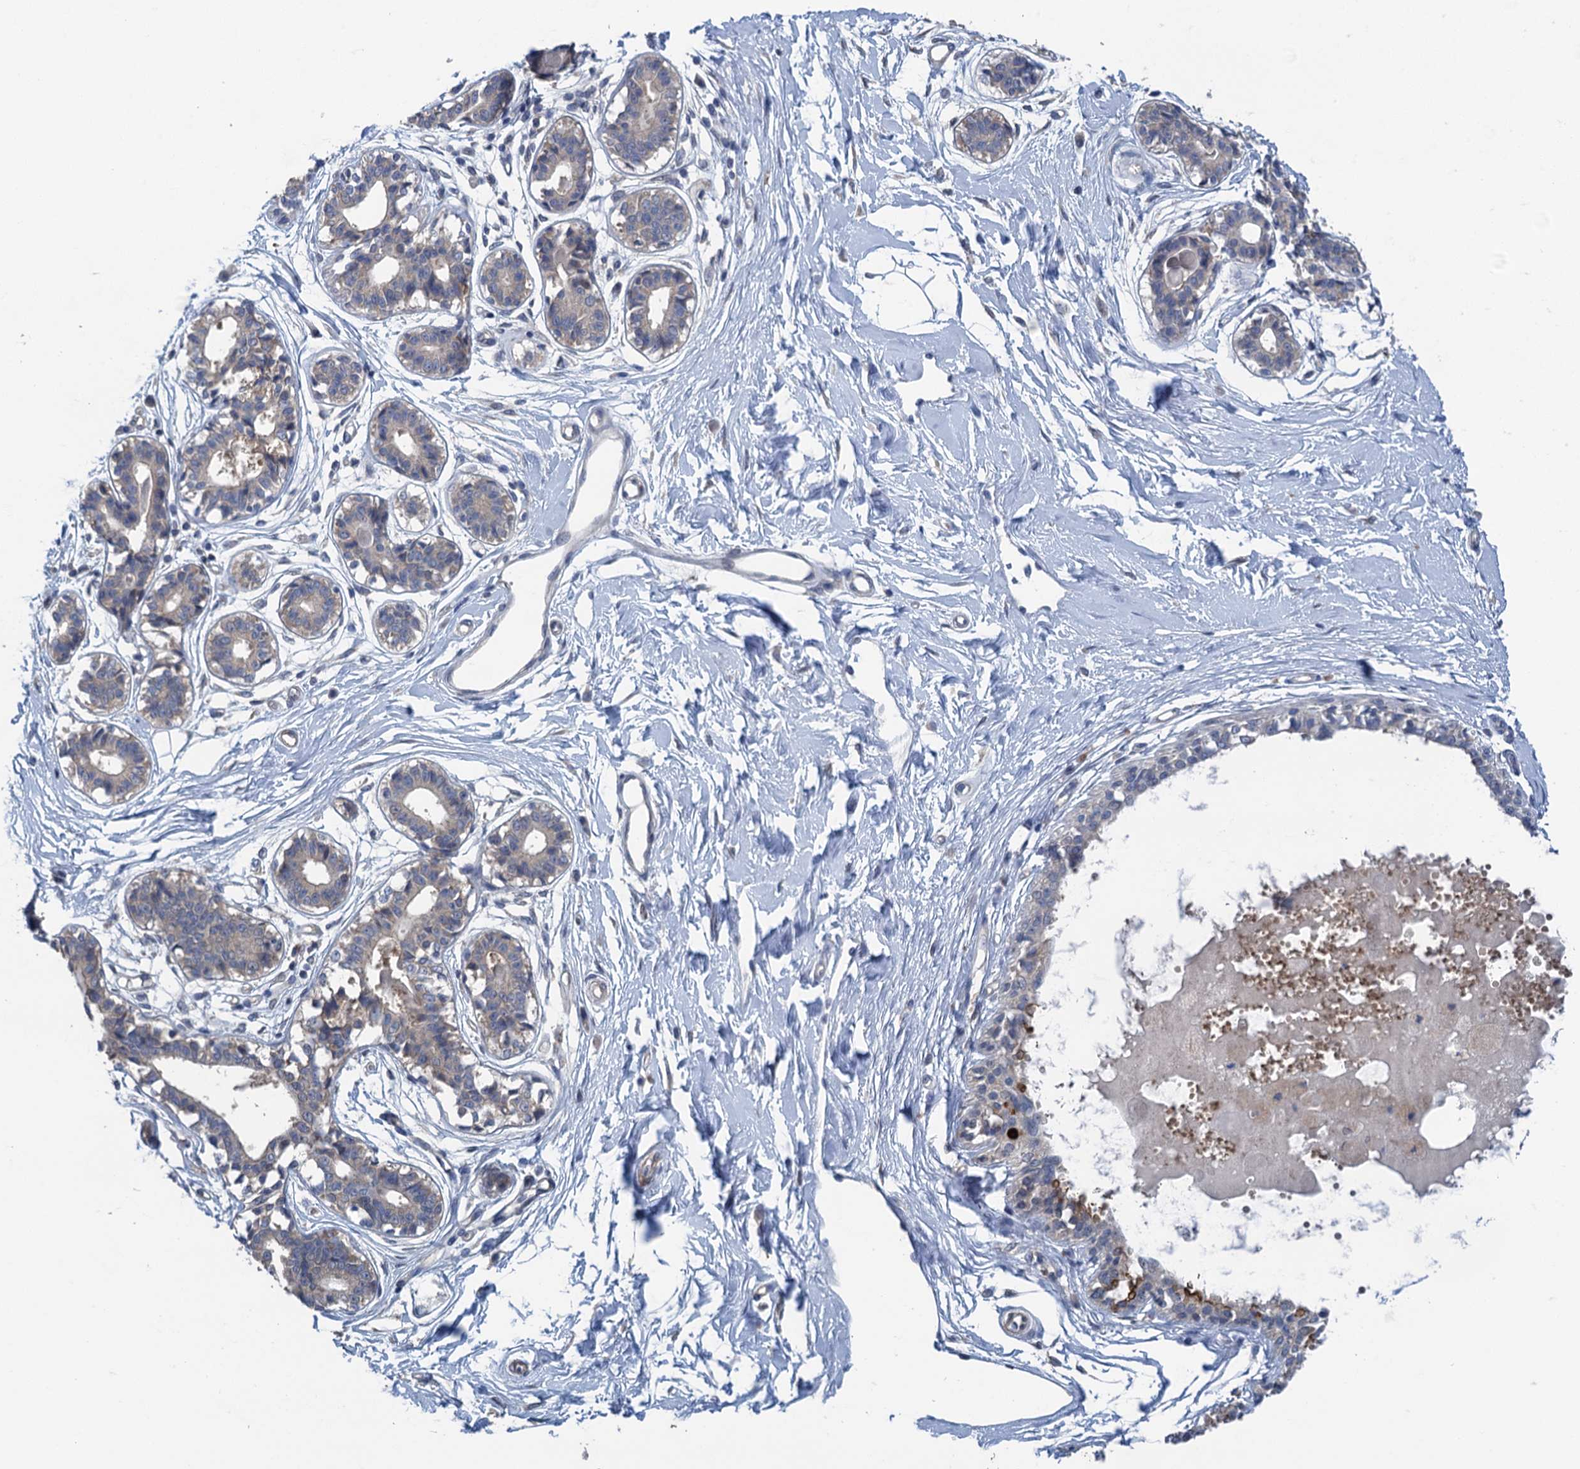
{"staining": {"intensity": "negative", "quantity": "none", "location": "none"}, "tissue": "breast", "cell_type": "Adipocytes", "image_type": "normal", "snomed": [{"axis": "morphology", "description": "Normal tissue, NOS"}, {"axis": "topography", "description": "Breast"}], "caption": "Immunohistochemistry image of benign breast: human breast stained with DAB (3,3'-diaminobenzidine) demonstrates no significant protein positivity in adipocytes.", "gene": "CTU2", "patient": {"sex": "female", "age": 45}}